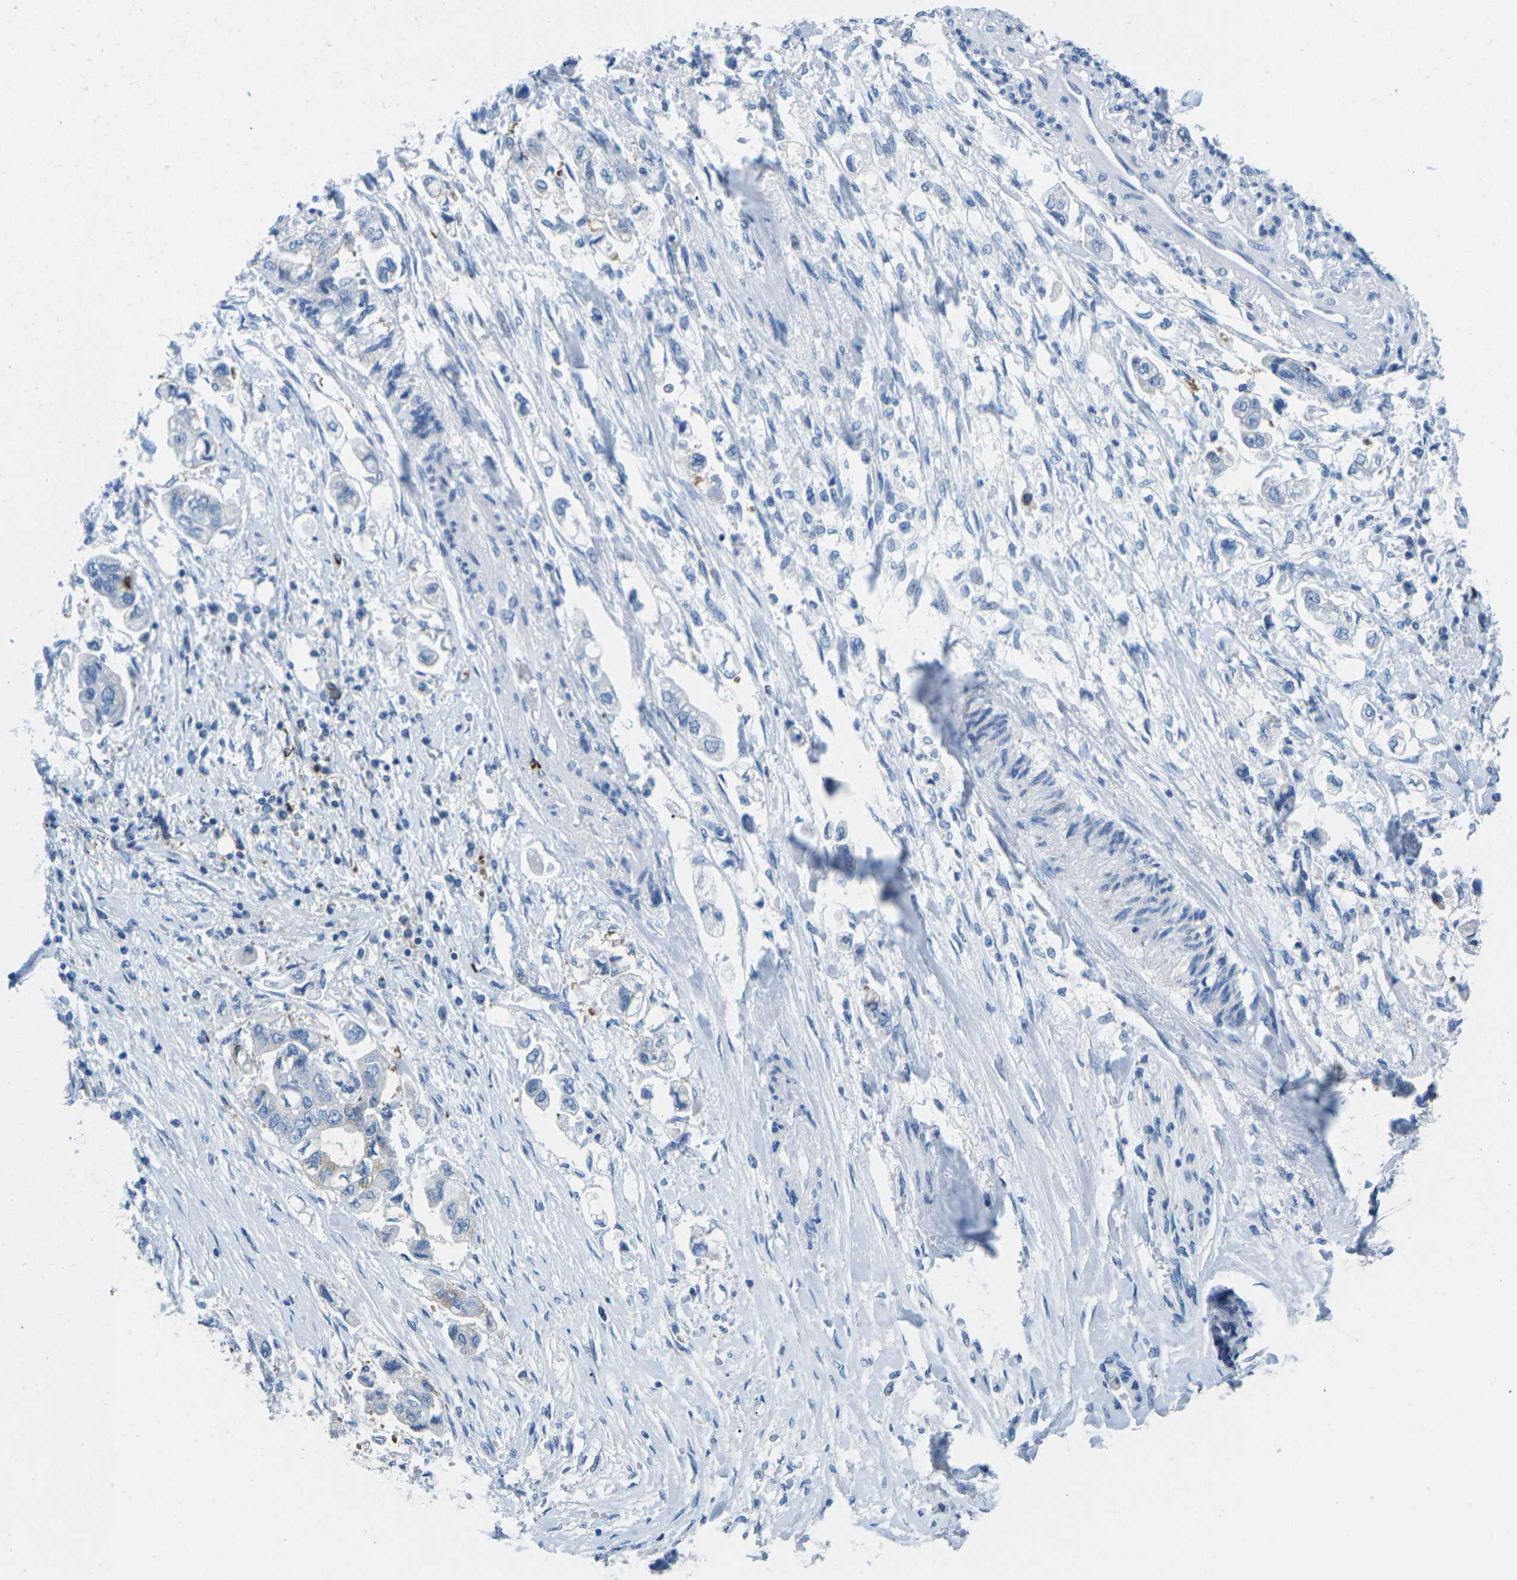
{"staining": {"intensity": "negative", "quantity": "none", "location": "none"}, "tissue": "stomach cancer", "cell_type": "Tumor cells", "image_type": "cancer", "snomed": [{"axis": "morphology", "description": "Adenocarcinoma, NOS"}, {"axis": "topography", "description": "Stomach"}], "caption": "An image of human adenocarcinoma (stomach) is negative for staining in tumor cells.", "gene": "SYNGR2", "patient": {"sex": "male", "age": 62}}